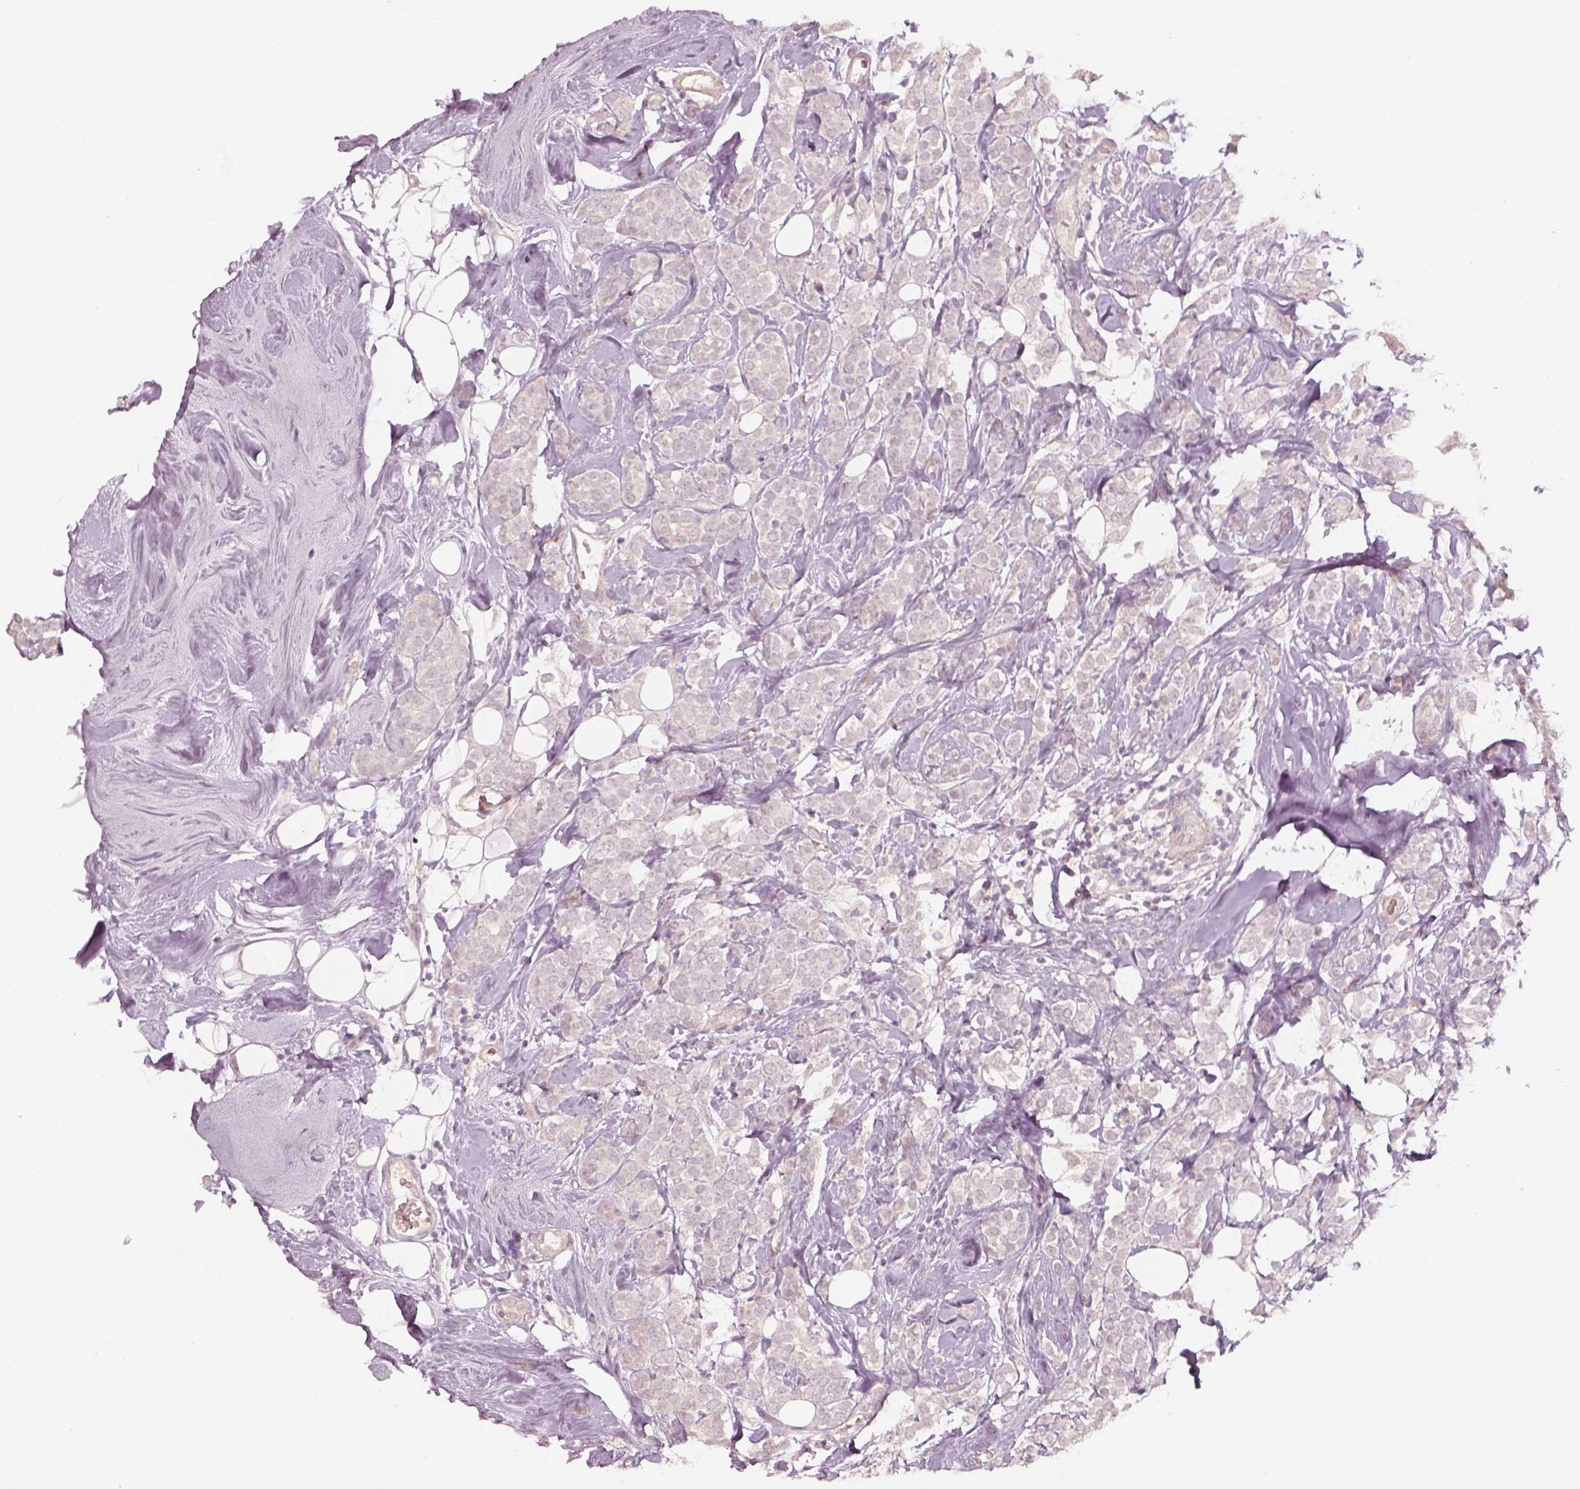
{"staining": {"intensity": "weak", "quantity": "25%-75%", "location": "cytoplasmic/membranous"}, "tissue": "breast cancer", "cell_type": "Tumor cells", "image_type": "cancer", "snomed": [{"axis": "morphology", "description": "Lobular carcinoma"}, {"axis": "topography", "description": "Breast"}], "caption": "High-magnification brightfield microscopy of breast lobular carcinoma stained with DAB (brown) and counterstained with hematoxylin (blue). tumor cells exhibit weak cytoplasmic/membranous staining is present in about25%-75% of cells. The protein of interest is shown in brown color, while the nuclei are stained blue.", "gene": "LAMC2", "patient": {"sex": "female", "age": 49}}